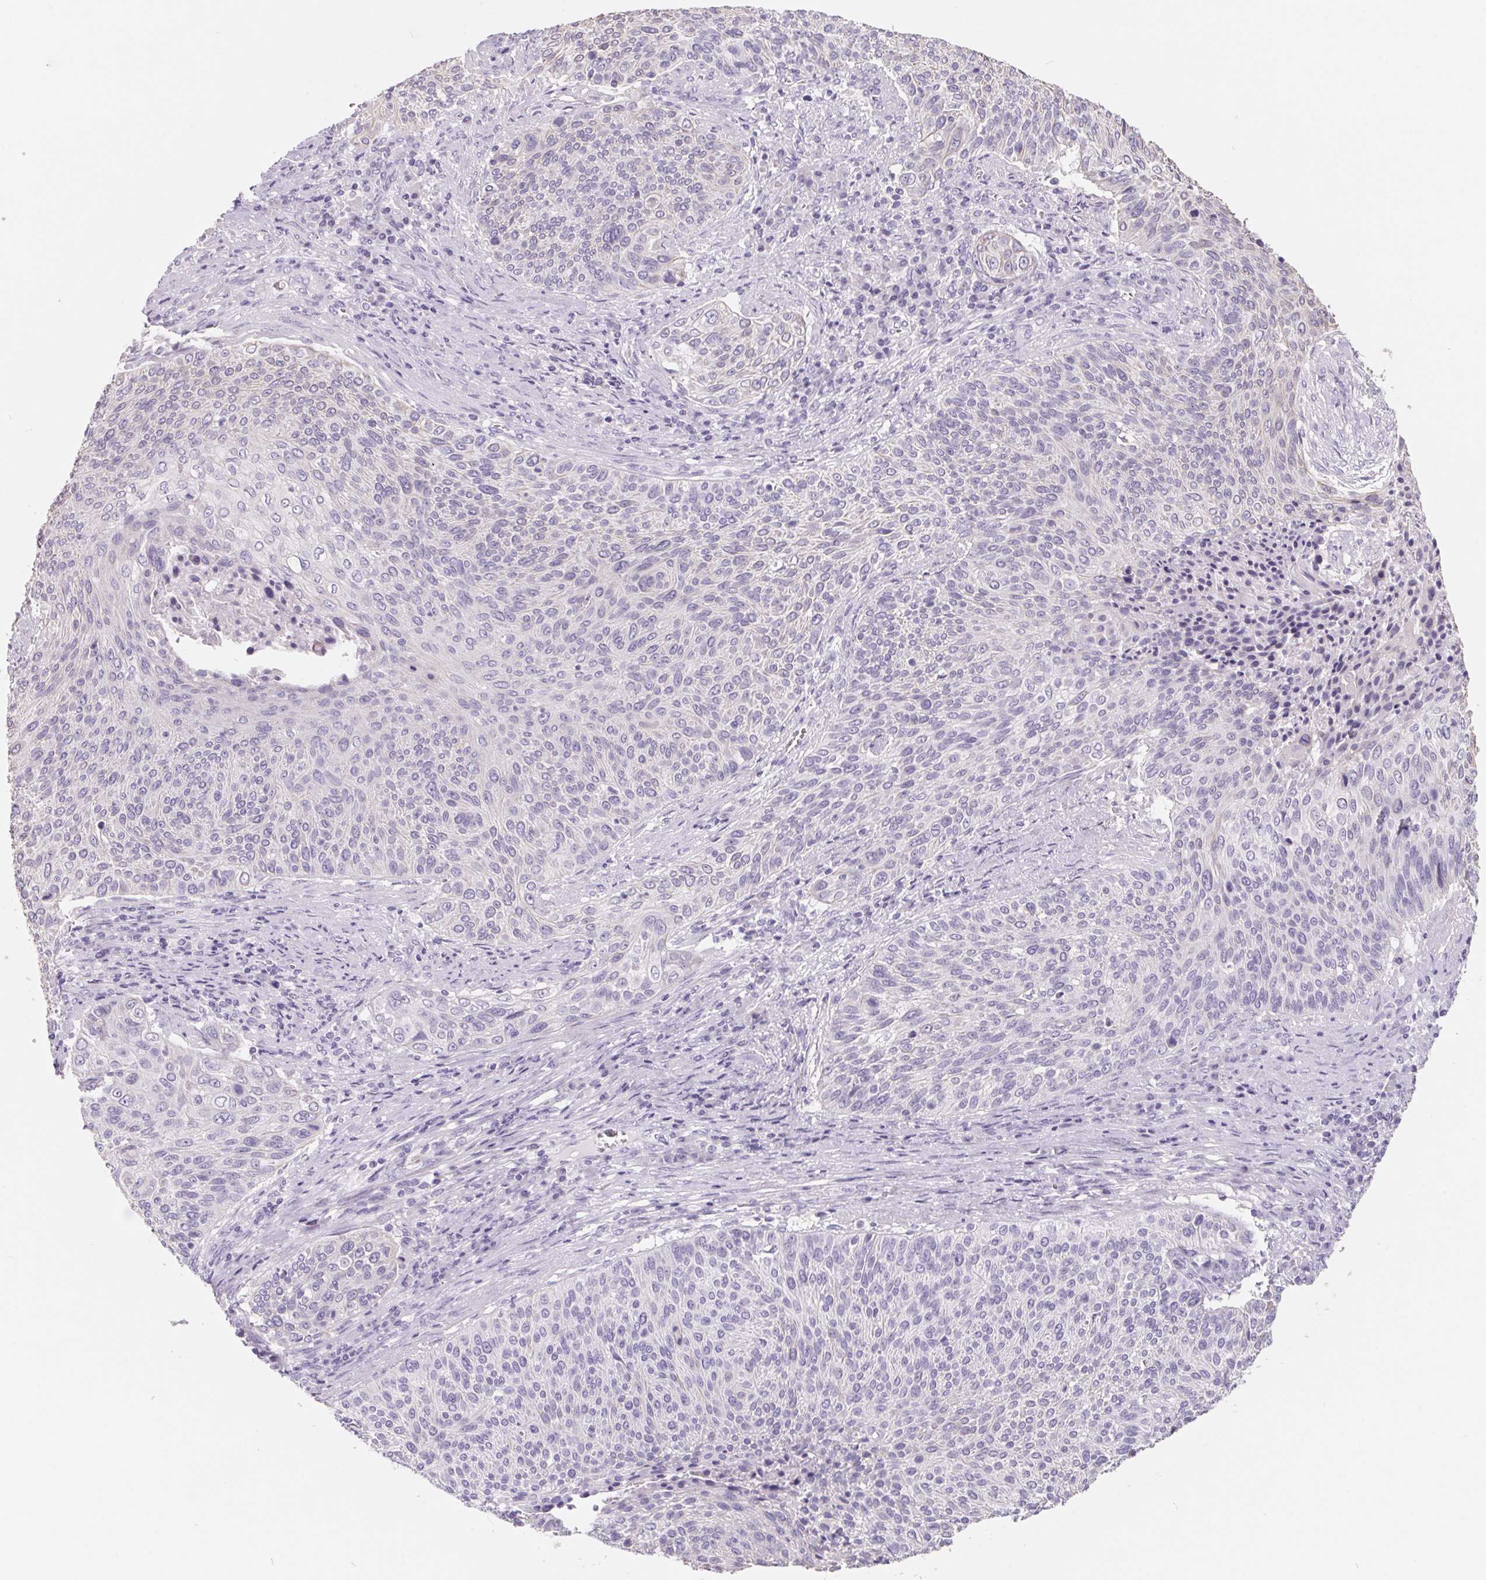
{"staining": {"intensity": "negative", "quantity": "none", "location": "none"}, "tissue": "cervical cancer", "cell_type": "Tumor cells", "image_type": "cancer", "snomed": [{"axis": "morphology", "description": "Squamous cell carcinoma, NOS"}, {"axis": "topography", "description": "Cervix"}], "caption": "Photomicrograph shows no protein expression in tumor cells of cervical cancer (squamous cell carcinoma) tissue.", "gene": "FDX1", "patient": {"sex": "female", "age": 31}}